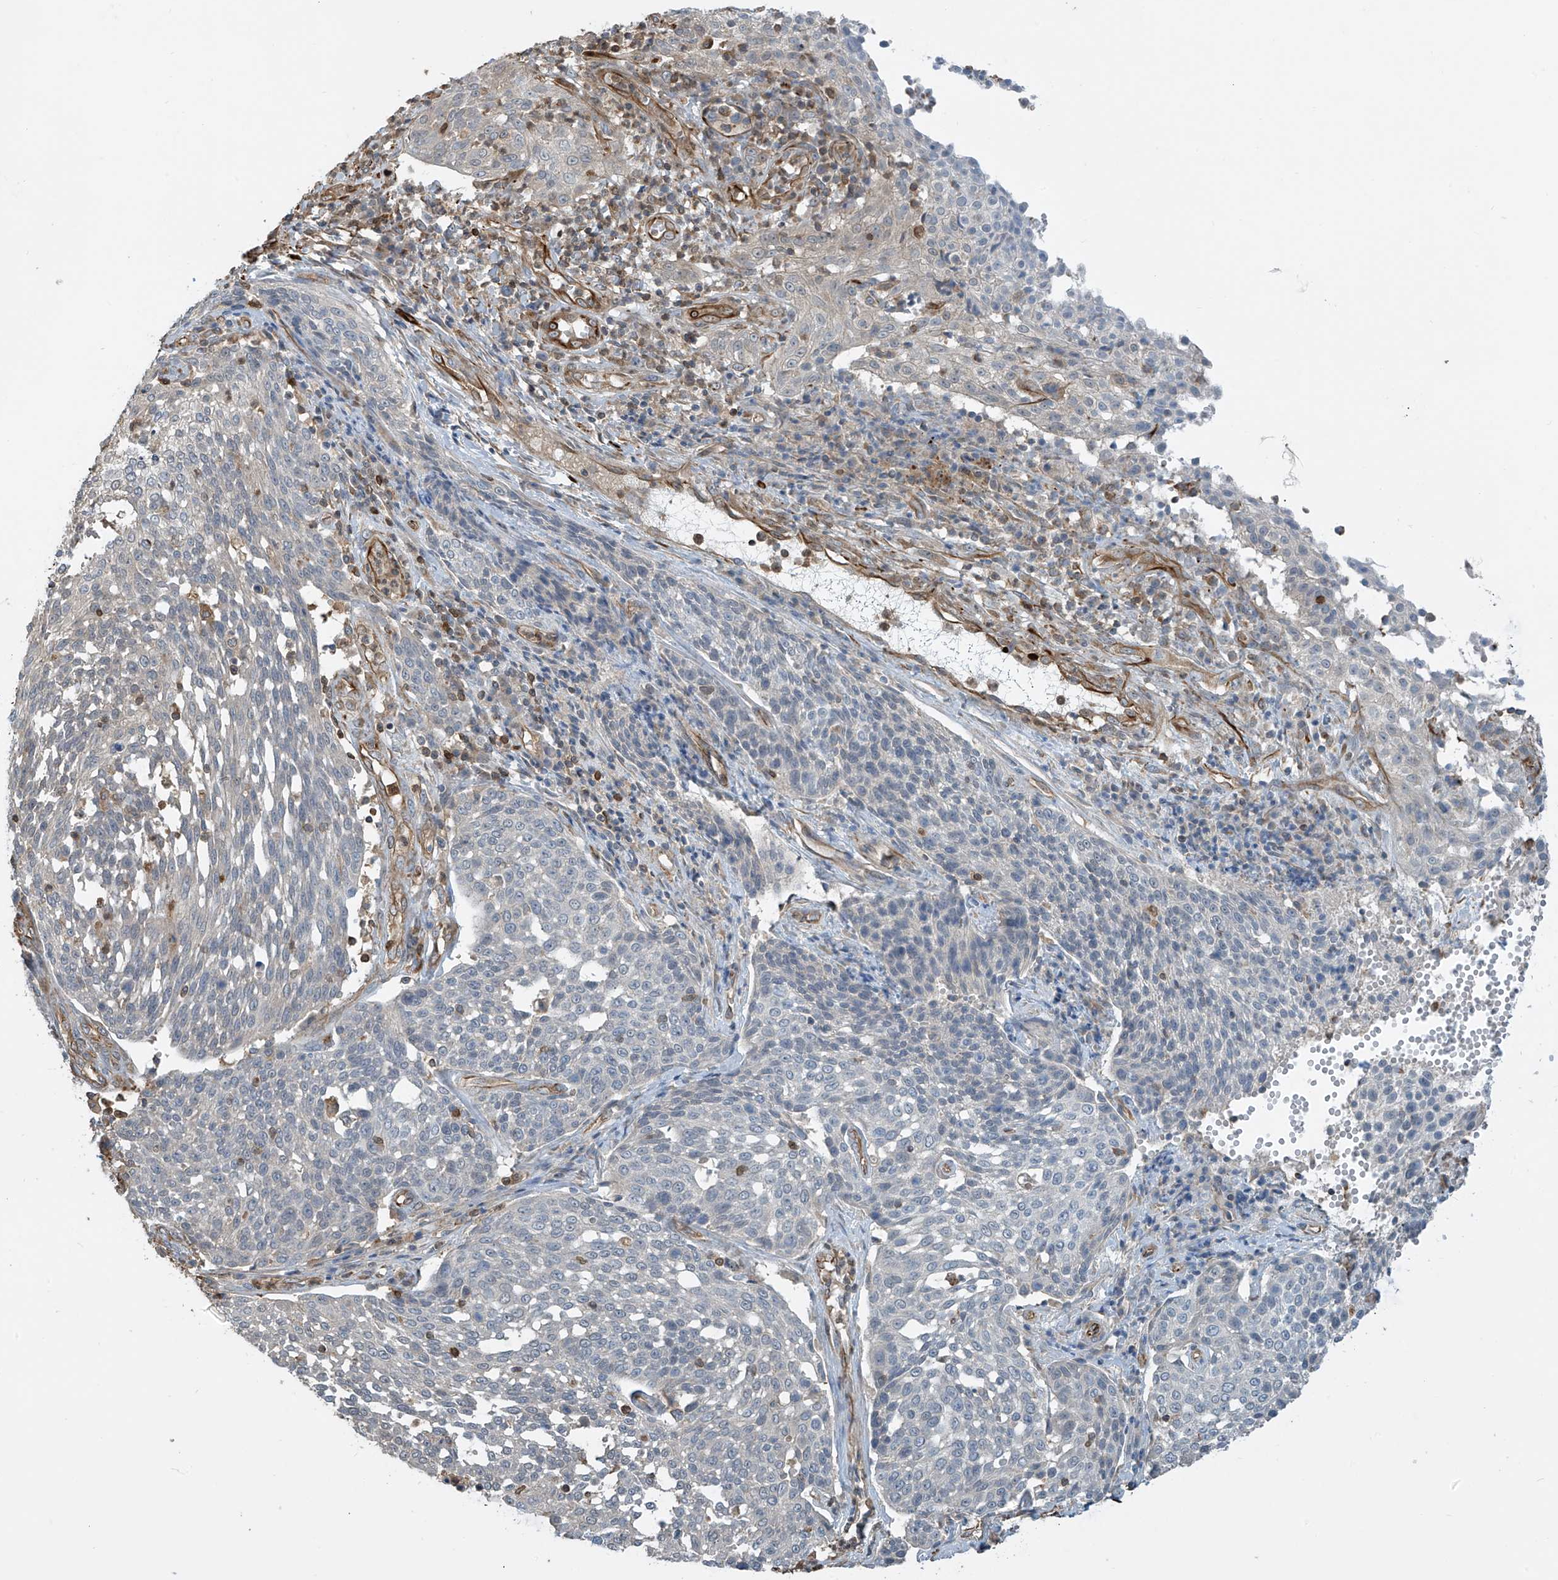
{"staining": {"intensity": "negative", "quantity": "none", "location": "none"}, "tissue": "cervical cancer", "cell_type": "Tumor cells", "image_type": "cancer", "snomed": [{"axis": "morphology", "description": "Squamous cell carcinoma, NOS"}, {"axis": "topography", "description": "Cervix"}], "caption": "A histopathology image of cervical cancer (squamous cell carcinoma) stained for a protein reveals no brown staining in tumor cells.", "gene": "SH3BGRL3", "patient": {"sex": "female", "age": 34}}